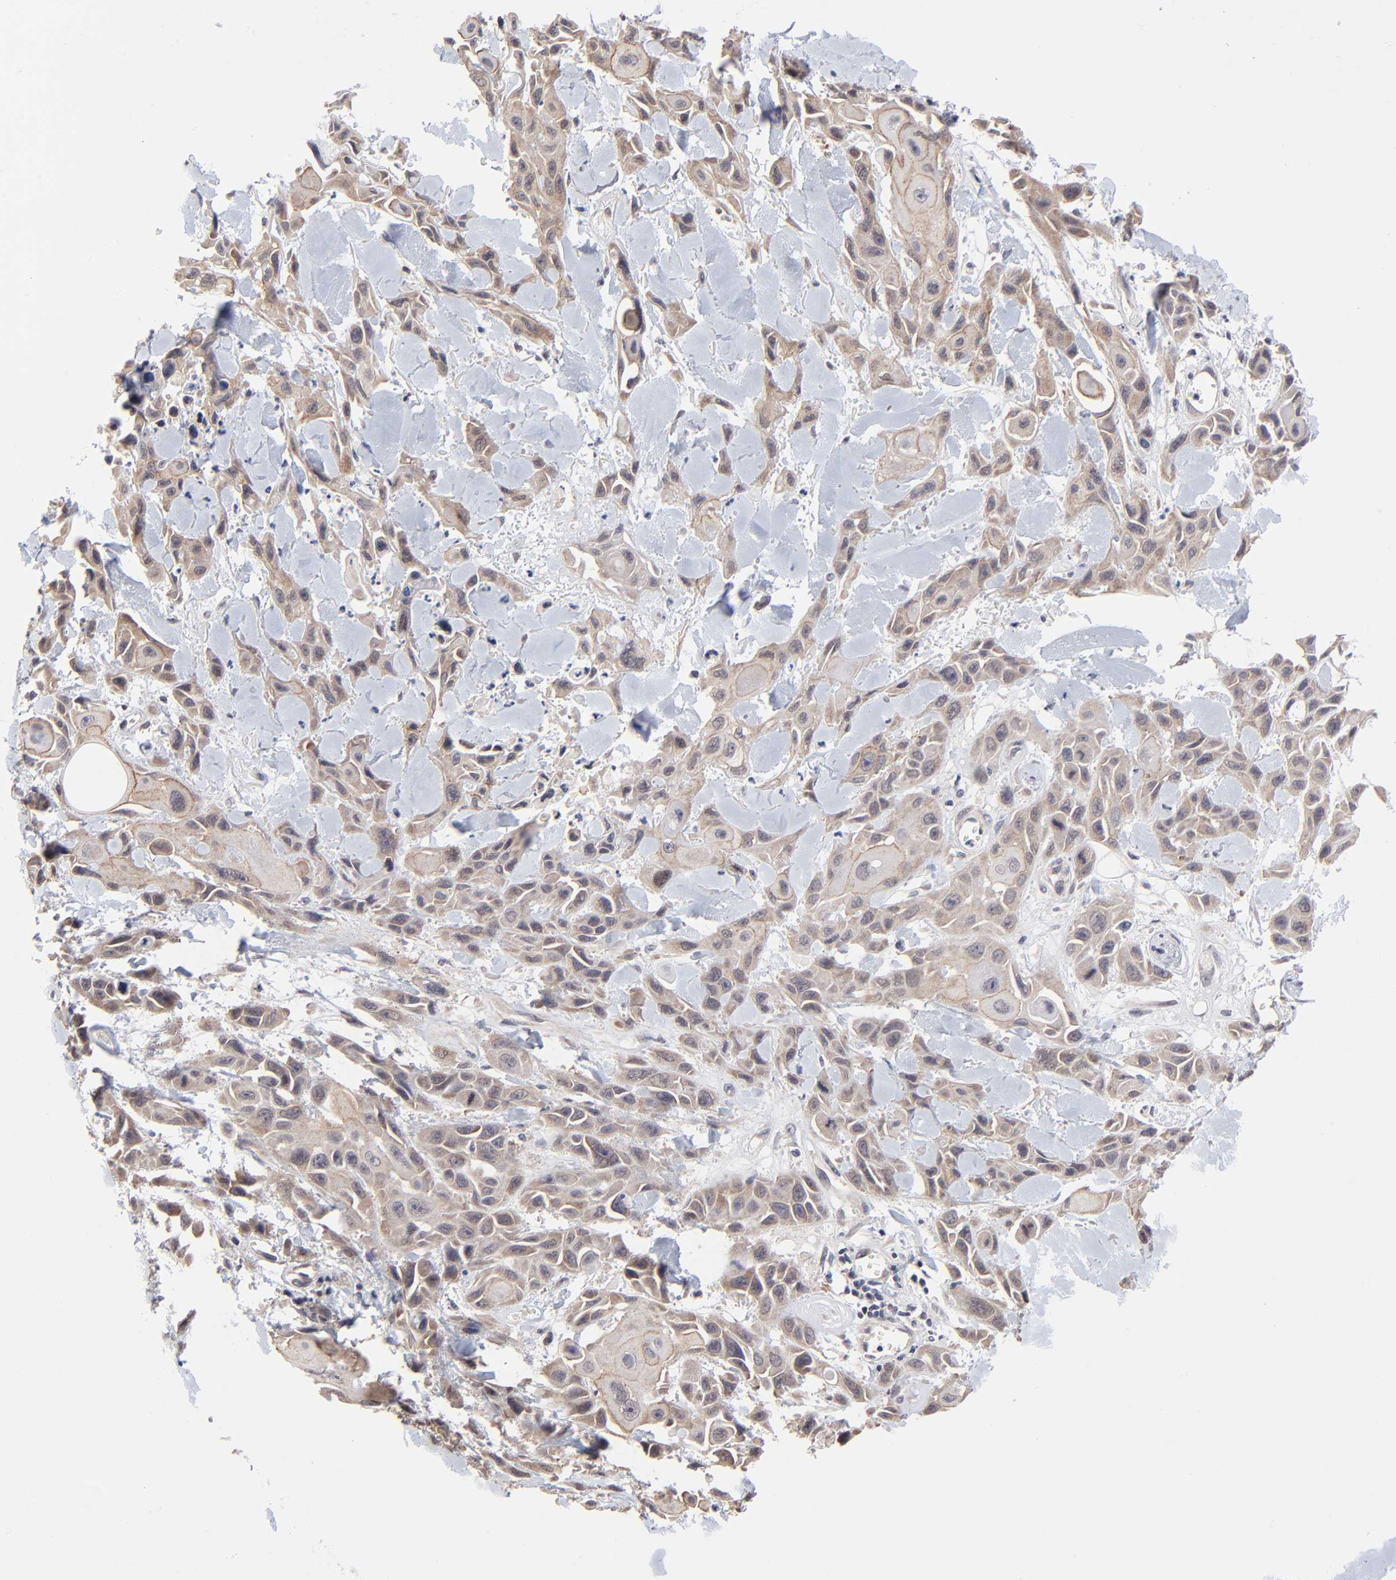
{"staining": {"intensity": "weak", "quantity": ">75%", "location": "cytoplasmic/membranous"}, "tissue": "skin cancer", "cell_type": "Tumor cells", "image_type": "cancer", "snomed": [{"axis": "morphology", "description": "Squamous cell carcinoma, NOS"}, {"axis": "topography", "description": "Skin"}, {"axis": "topography", "description": "Anal"}], "caption": "Immunohistochemistry staining of skin cancer (squamous cell carcinoma), which exhibits low levels of weak cytoplasmic/membranous positivity in approximately >75% of tumor cells indicating weak cytoplasmic/membranous protein positivity. The staining was performed using DAB (brown) for protein detection and nuclei were counterstained in hematoxylin (blue).", "gene": "FBXO8", "patient": {"sex": "female", "age": 55}}